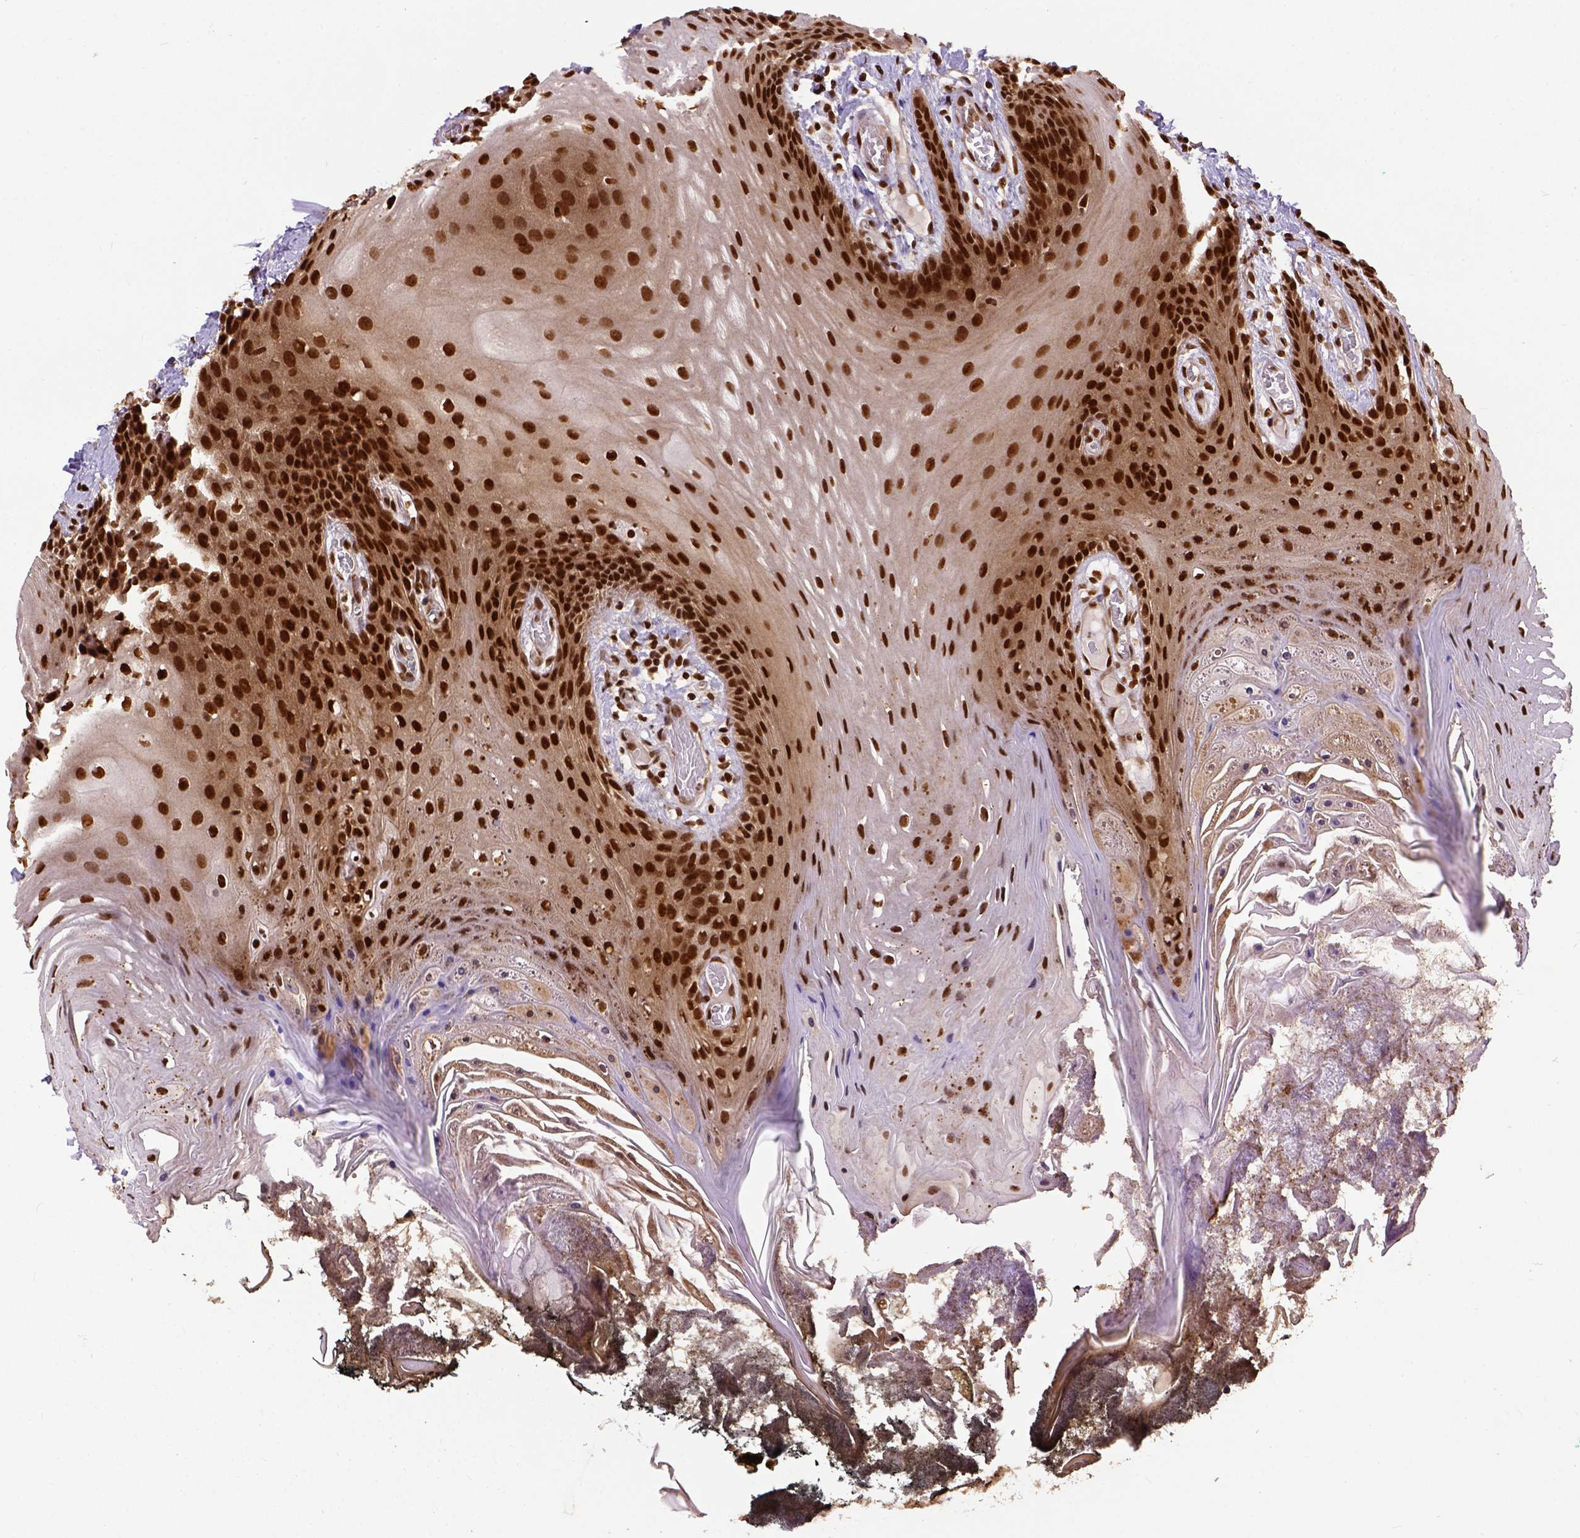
{"staining": {"intensity": "strong", "quantity": ">75%", "location": "nuclear"}, "tissue": "oral mucosa", "cell_type": "Squamous epithelial cells", "image_type": "normal", "snomed": [{"axis": "morphology", "description": "Normal tissue, NOS"}, {"axis": "topography", "description": "Oral tissue"}], "caption": "Protein staining of normal oral mucosa demonstrates strong nuclear positivity in about >75% of squamous epithelial cells.", "gene": "NACC1", "patient": {"sex": "male", "age": 9}}